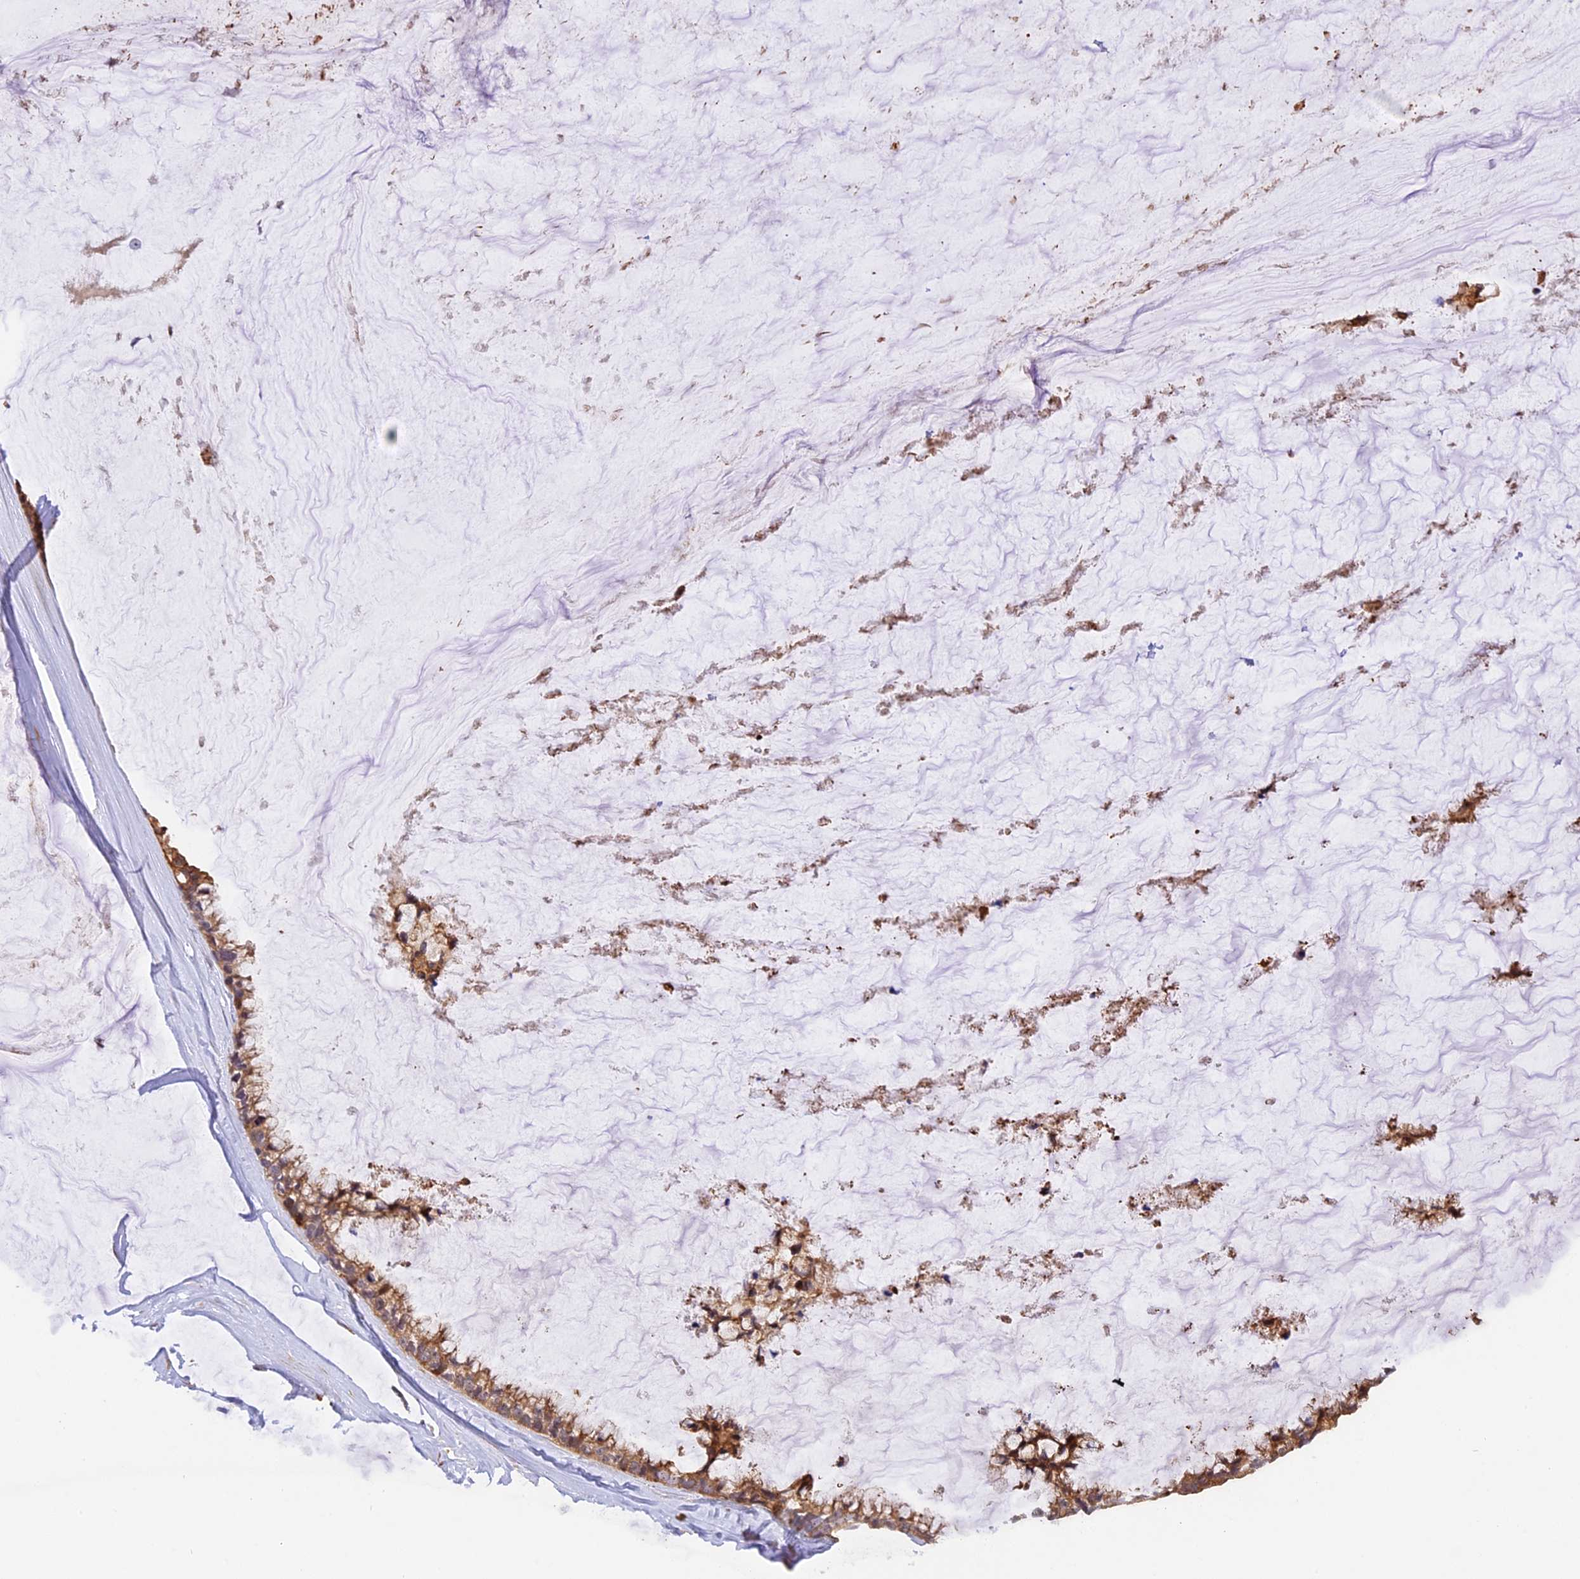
{"staining": {"intensity": "moderate", "quantity": ">75%", "location": "cytoplasmic/membranous"}, "tissue": "ovarian cancer", "cell_type": "Tumor cells", "image_type": "cancer", "snomed": [{"axis": "morphology", "description": "Cystadenocarcinoma, mucinous, NOS"}, {"axis": "topography", "description": "Ovary"}], "caption": "Immunohistochemistry of human mucinous cystadenocarcinoma (ovarian) shows medium levels of moderate cytoplasmic/membranous staining in about >75% of tumor cells. (IHC, brightfield microscopy, high magnification).", "gene": "SAMD4A", "patient": {"sex": "female", "age": 39}}